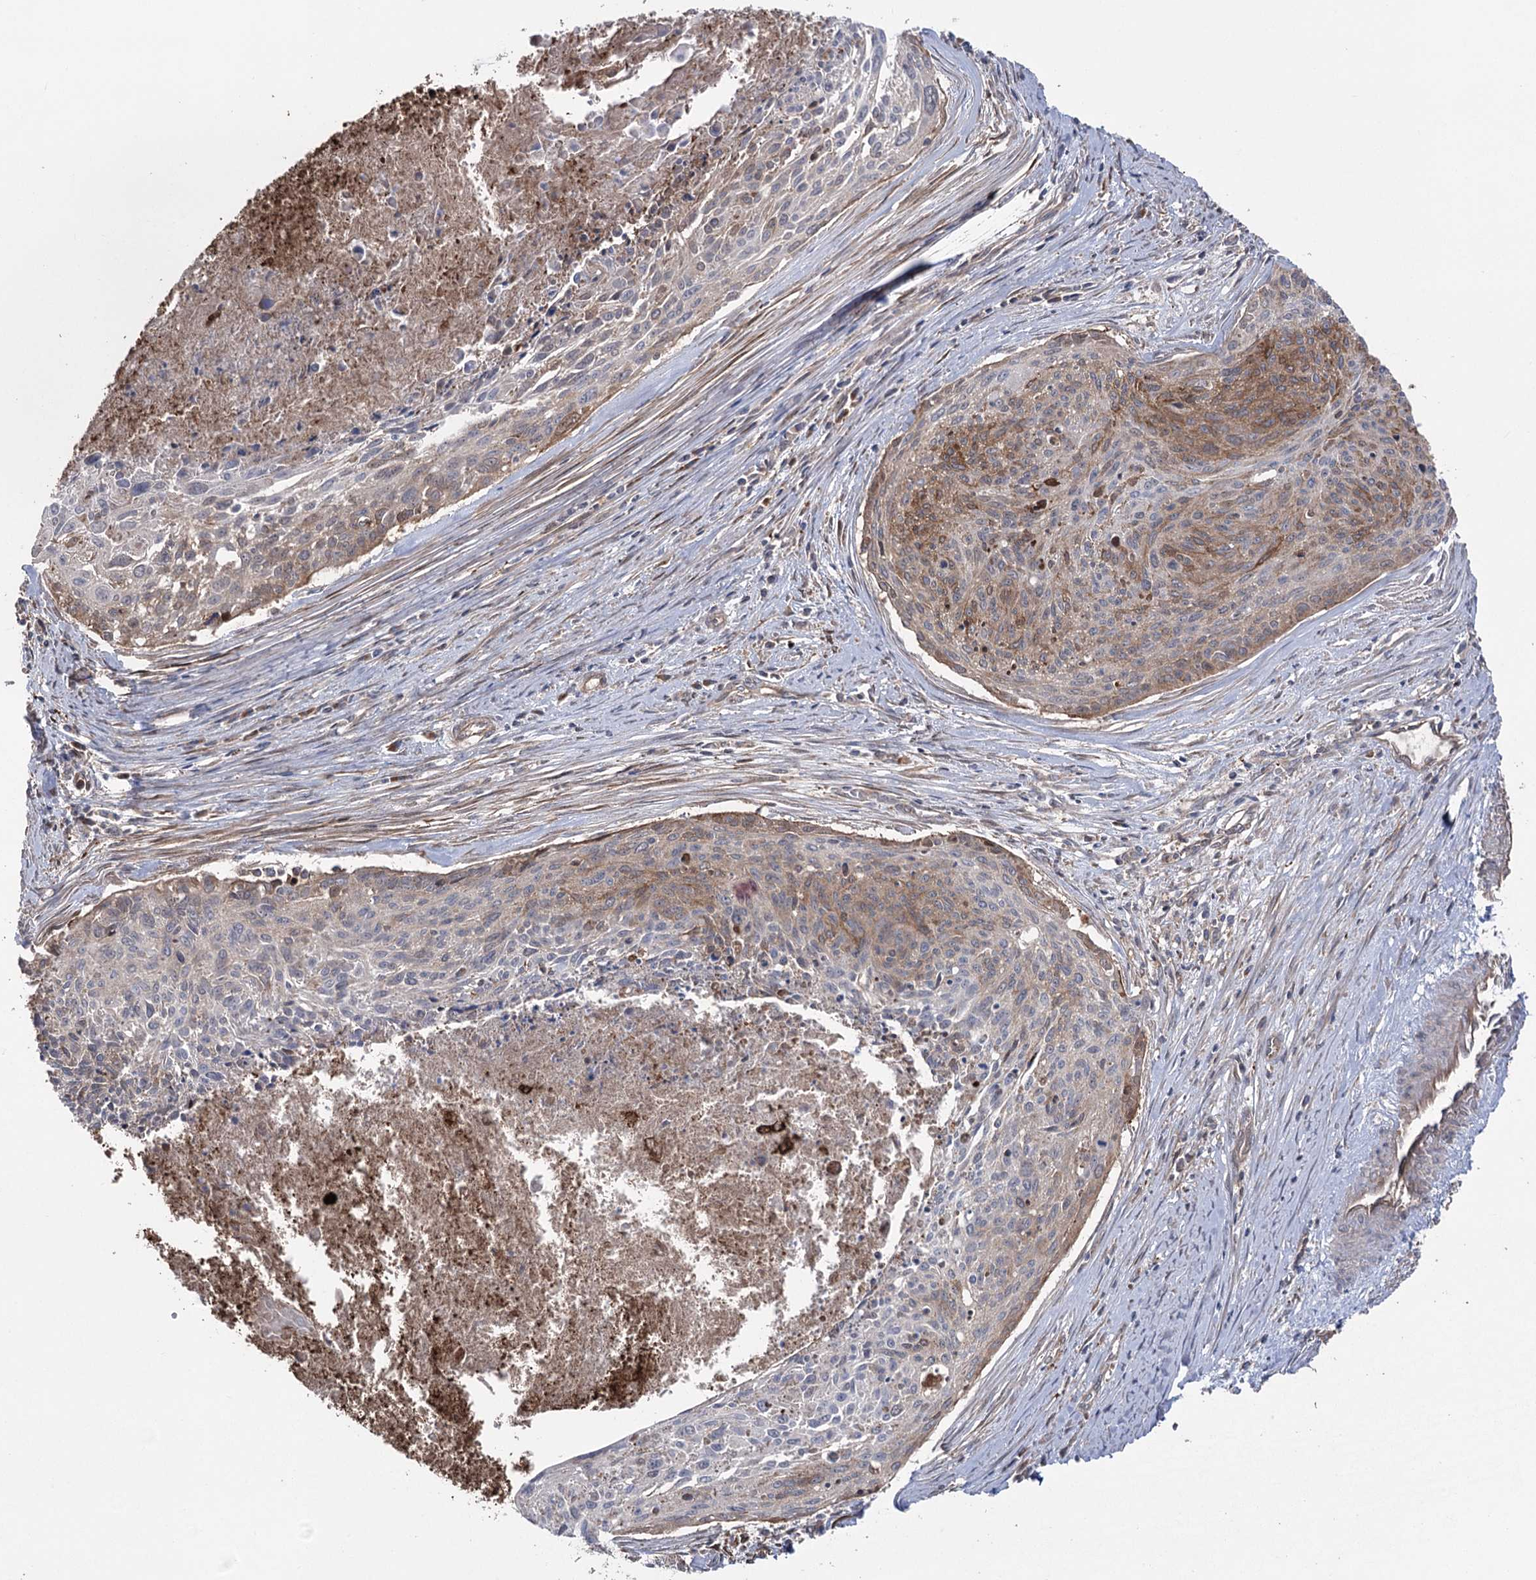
{"staining": {"intensity": "moderate", "quantity": ">75%", "location": "cytoplasmic/membranous"}, "tissue": "cervical cancer", "cell_type": "Tumor cells", "image_type": "cancer", "snomed": [{"axis": "morphology", "description": "Squamous cell carcinoma, NOS"}, {"axis": "topography", "description": "Cervix"}], "caption": "Immunohistochemical staining of human cervical cancer shows medium levels of moderate cytoplasmic/membranous positivity in about >75% of tumor cells. The staining is performed using DAB (3,3'-diaminobenzidine) brown chromogen to label protein expression. The nuclei are counter-stained blue using hematoxylin.", "gene": "OTUD1", "patient": {"sex": "female", "age": 55}}